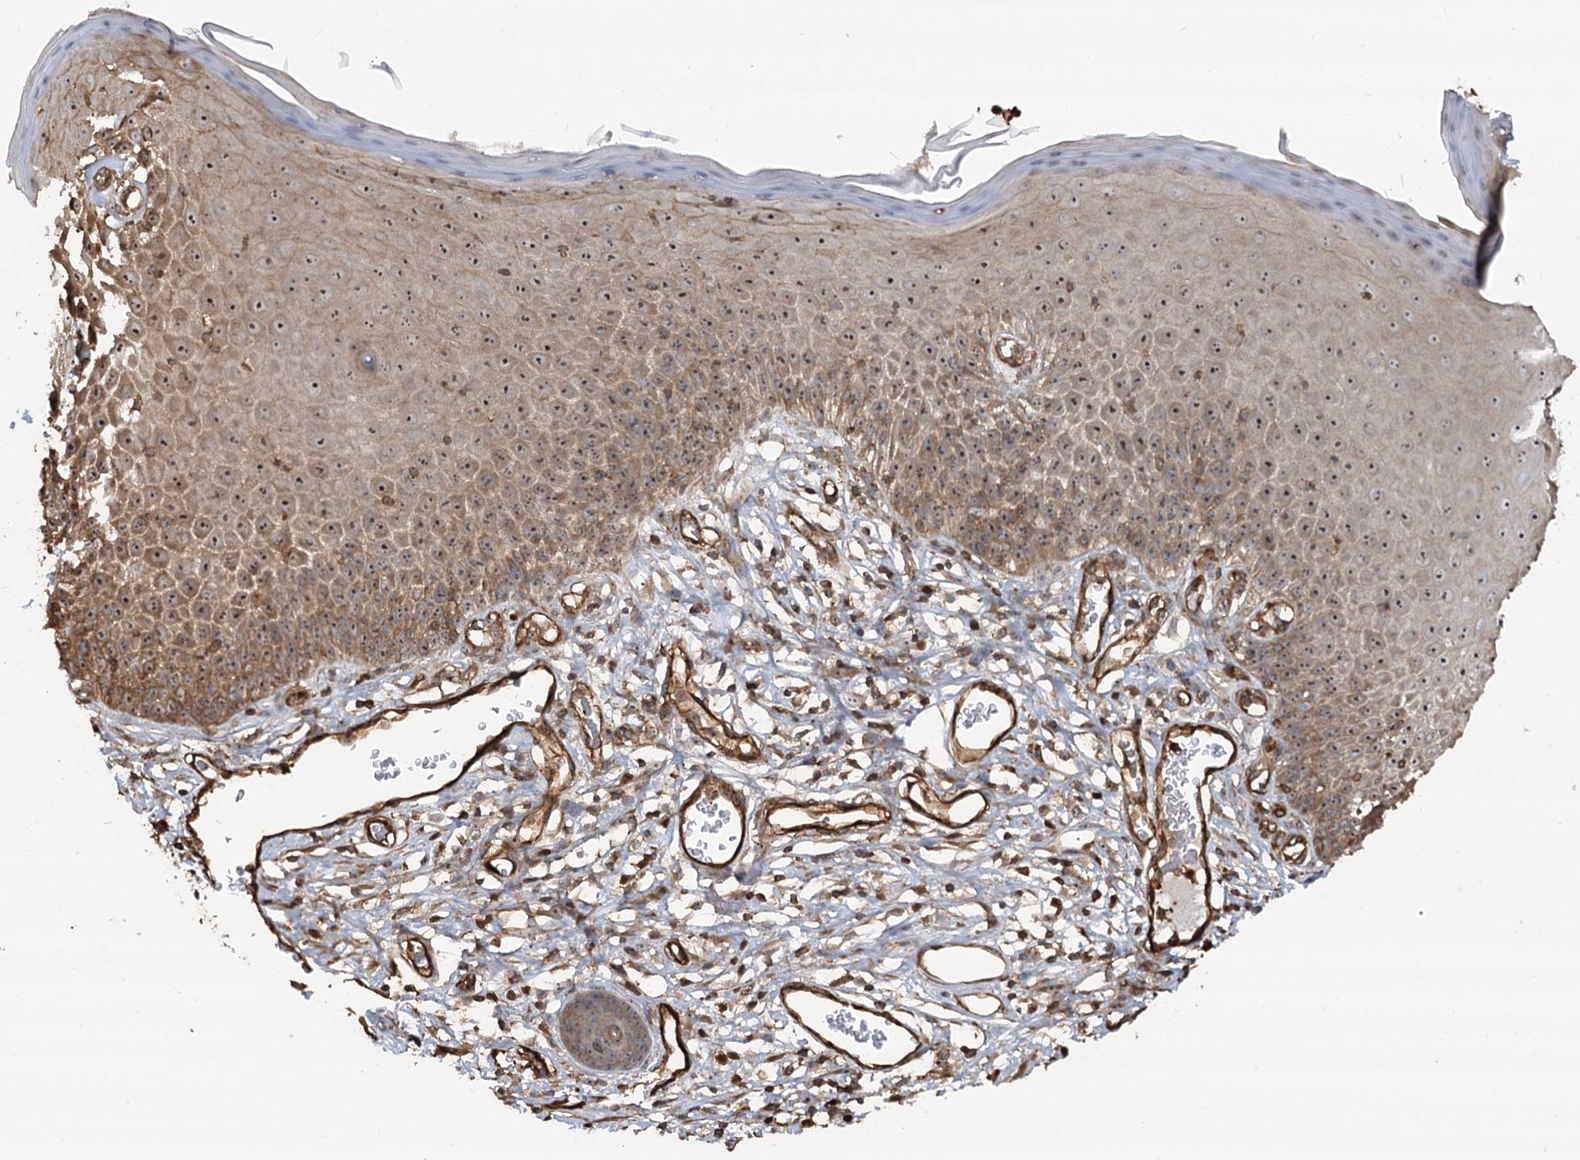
{"staining": {"intensity": "moderate", "quantity": ">75%", "location": "cytoplasmic/membranous,nuclear"}, "tissue": "skin", "cell_type": "Epidermal cells", "image_type": "normal", "snomed": [{"axis": "morphology", "description": "Normal tissue, NOS"}, {"axis": "topography", "description": "Vulva"}], "caption": "Epidermal cells reveal medium levels of moderate cytoplasmic/membranous,nuclear expression in approximately >75% of cells in unremarkable human skin.", "gene": "WDR36", "patient": {"sex": "female", "age": 68}}